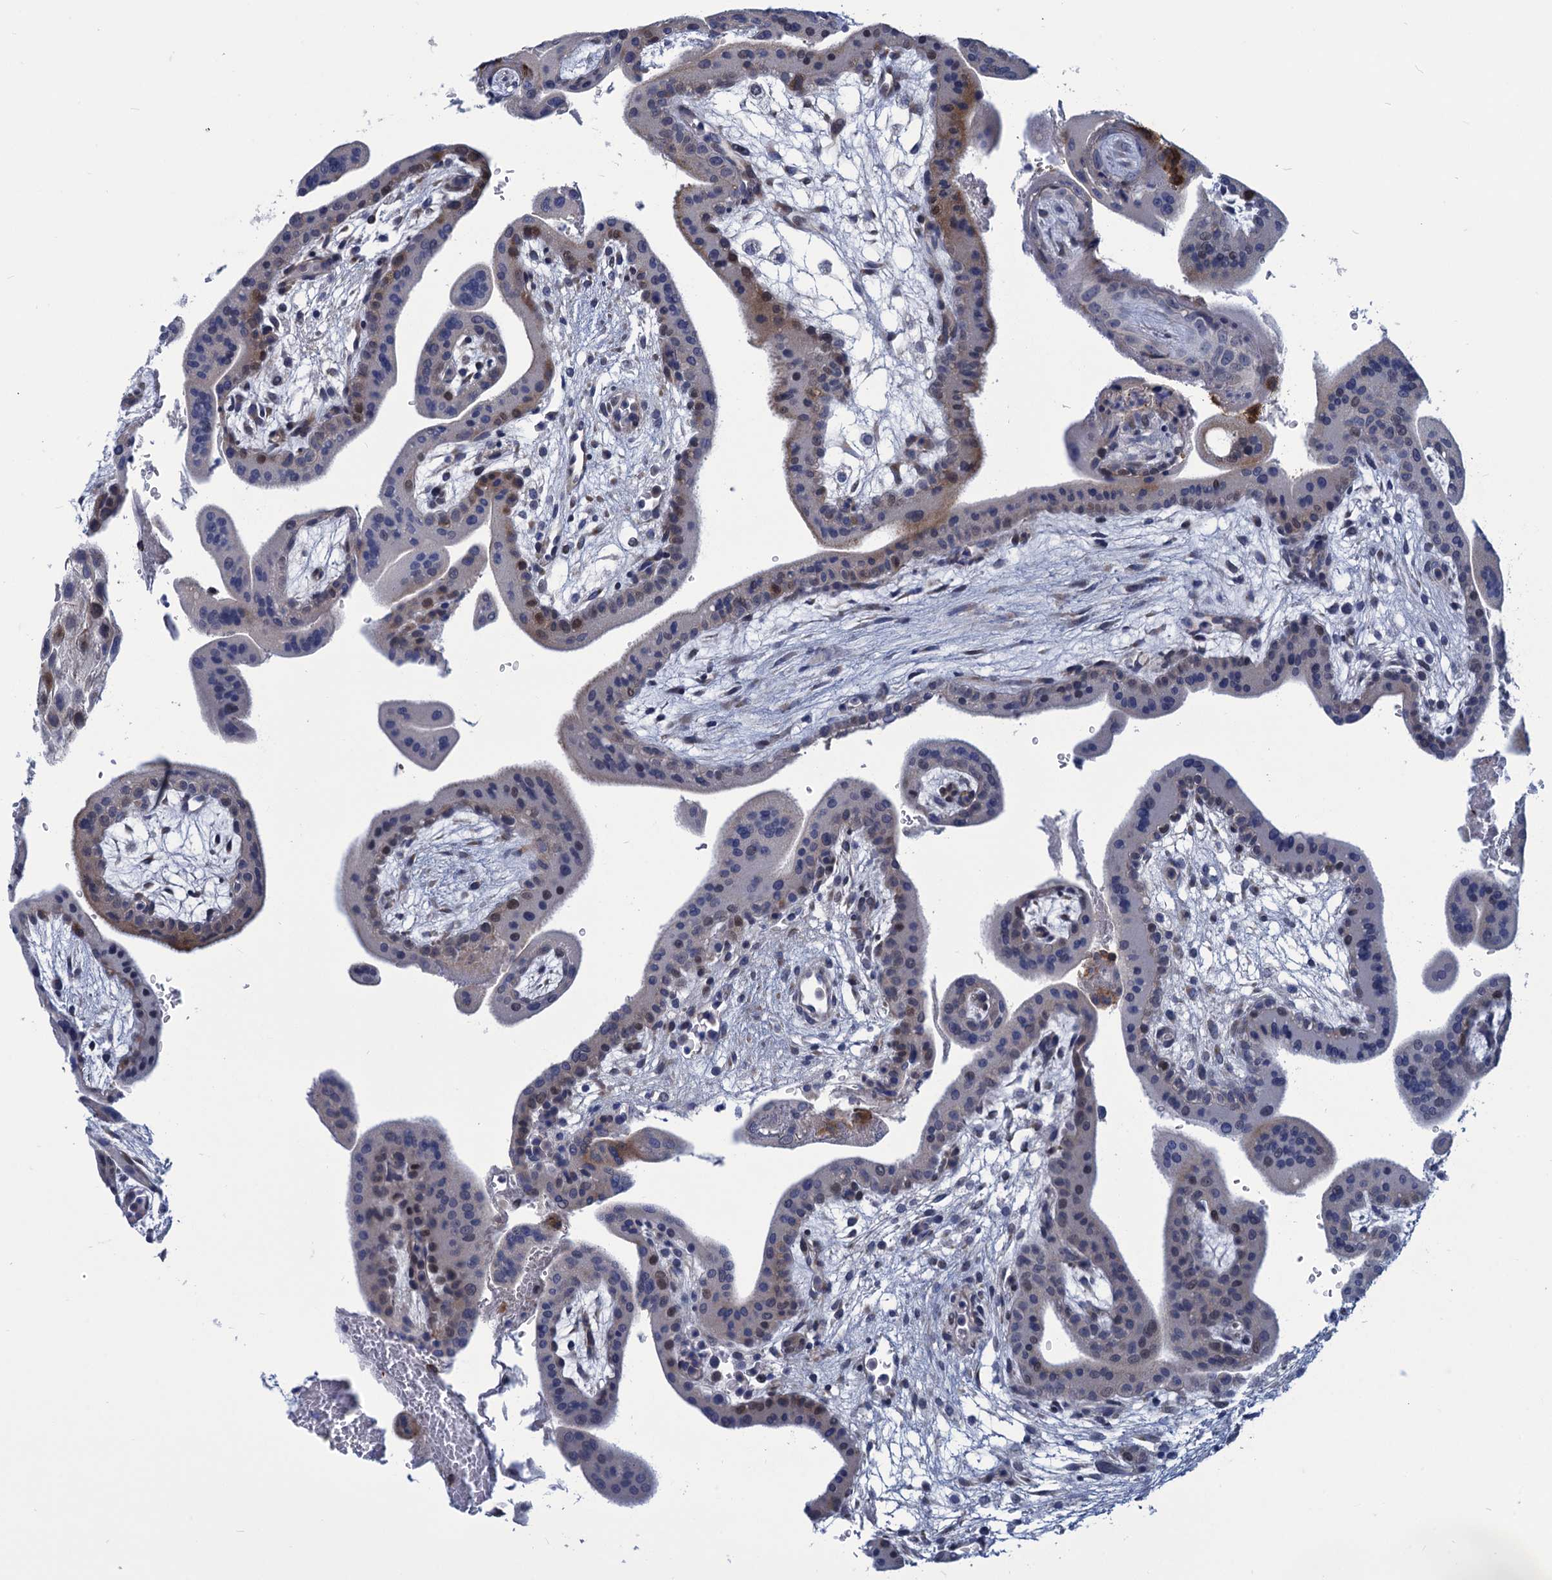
{"staining": {"intensity": "weak", "quantity": "25%-75%", "location": "cytoplasmic/membranous"}, "tissue": "placenta", "cell_type": "Trophoblastic cells", "image_type": "normal", "snomed": [{"axis": "morphology", "description": "Normal tissue, NOS"}, {"axis": "topography", "description": "Placenta"}], "caption": "Protein expression analysis of normal human placenta reveals weak cytoplasmic/membranous positivity in approximately 25%-75% of trophoblastic cells. The protein of interest is stained brown, and the nuclei are stained in blue (DAB (3,3'-diaminobenzidine) IHC with brightfield microscopy, high magnification).", "gene": "DNHD1", "patient": {"sex": "female", "age": 35}}